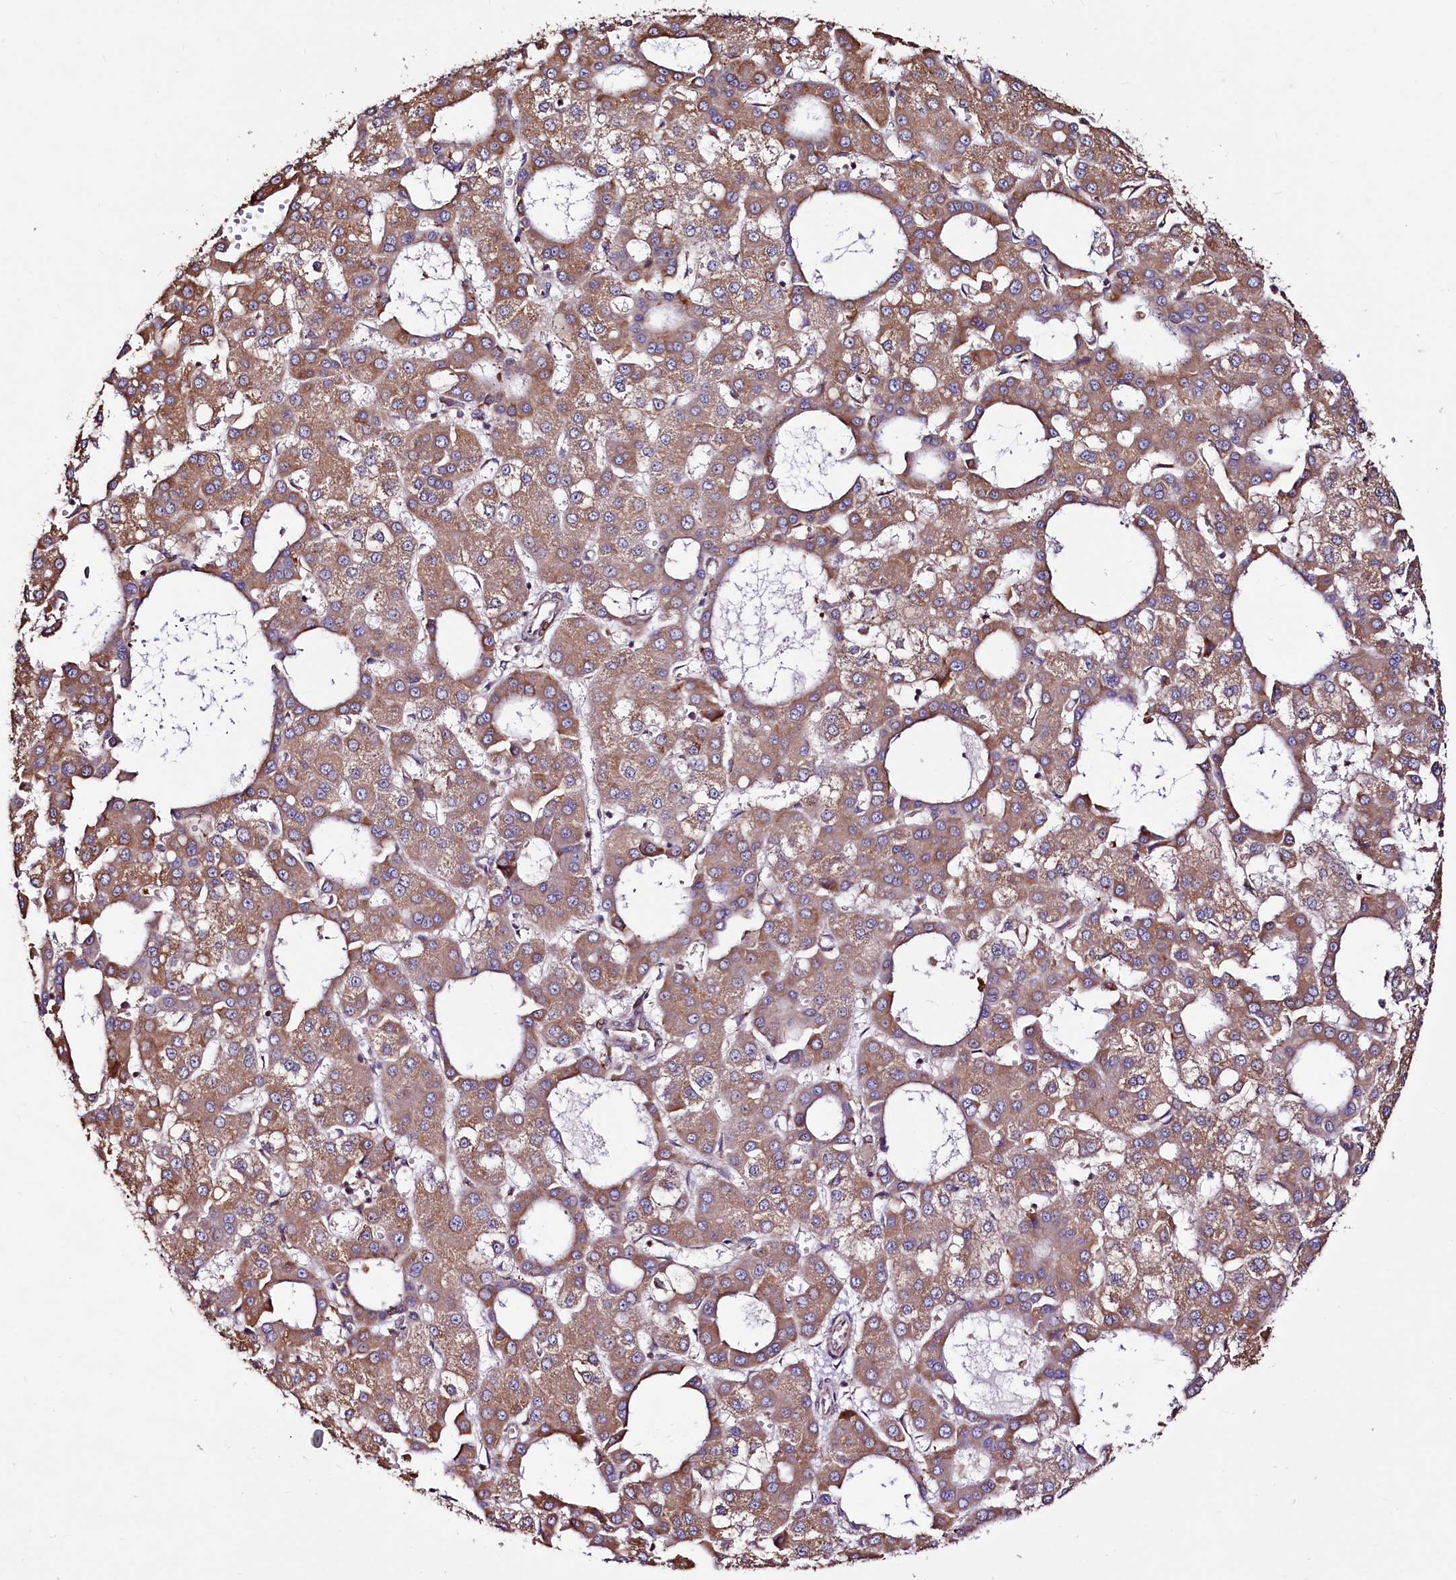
{"staining": {"intensity": "moderate", "quantity": ">75%", "location": "cytoplasmic/membranous"}, "tissue": "liver cancer", "cell_type": "Tumor cells", "image_type": "cancer", "snomed": [{"axis": "morphology", "description": "Carcinoma, Hepatocellular, NOS"}, {"axis": "topography", "description": "Liver"}], "caption": "Liver cancer (hepatocellular carcinoma) tissue reveals moderate cytoplasmic/membranous expression in about >75% of tumor cells", "gene": "C5orf15", "patient": {"sex": "male", "age": 47}}